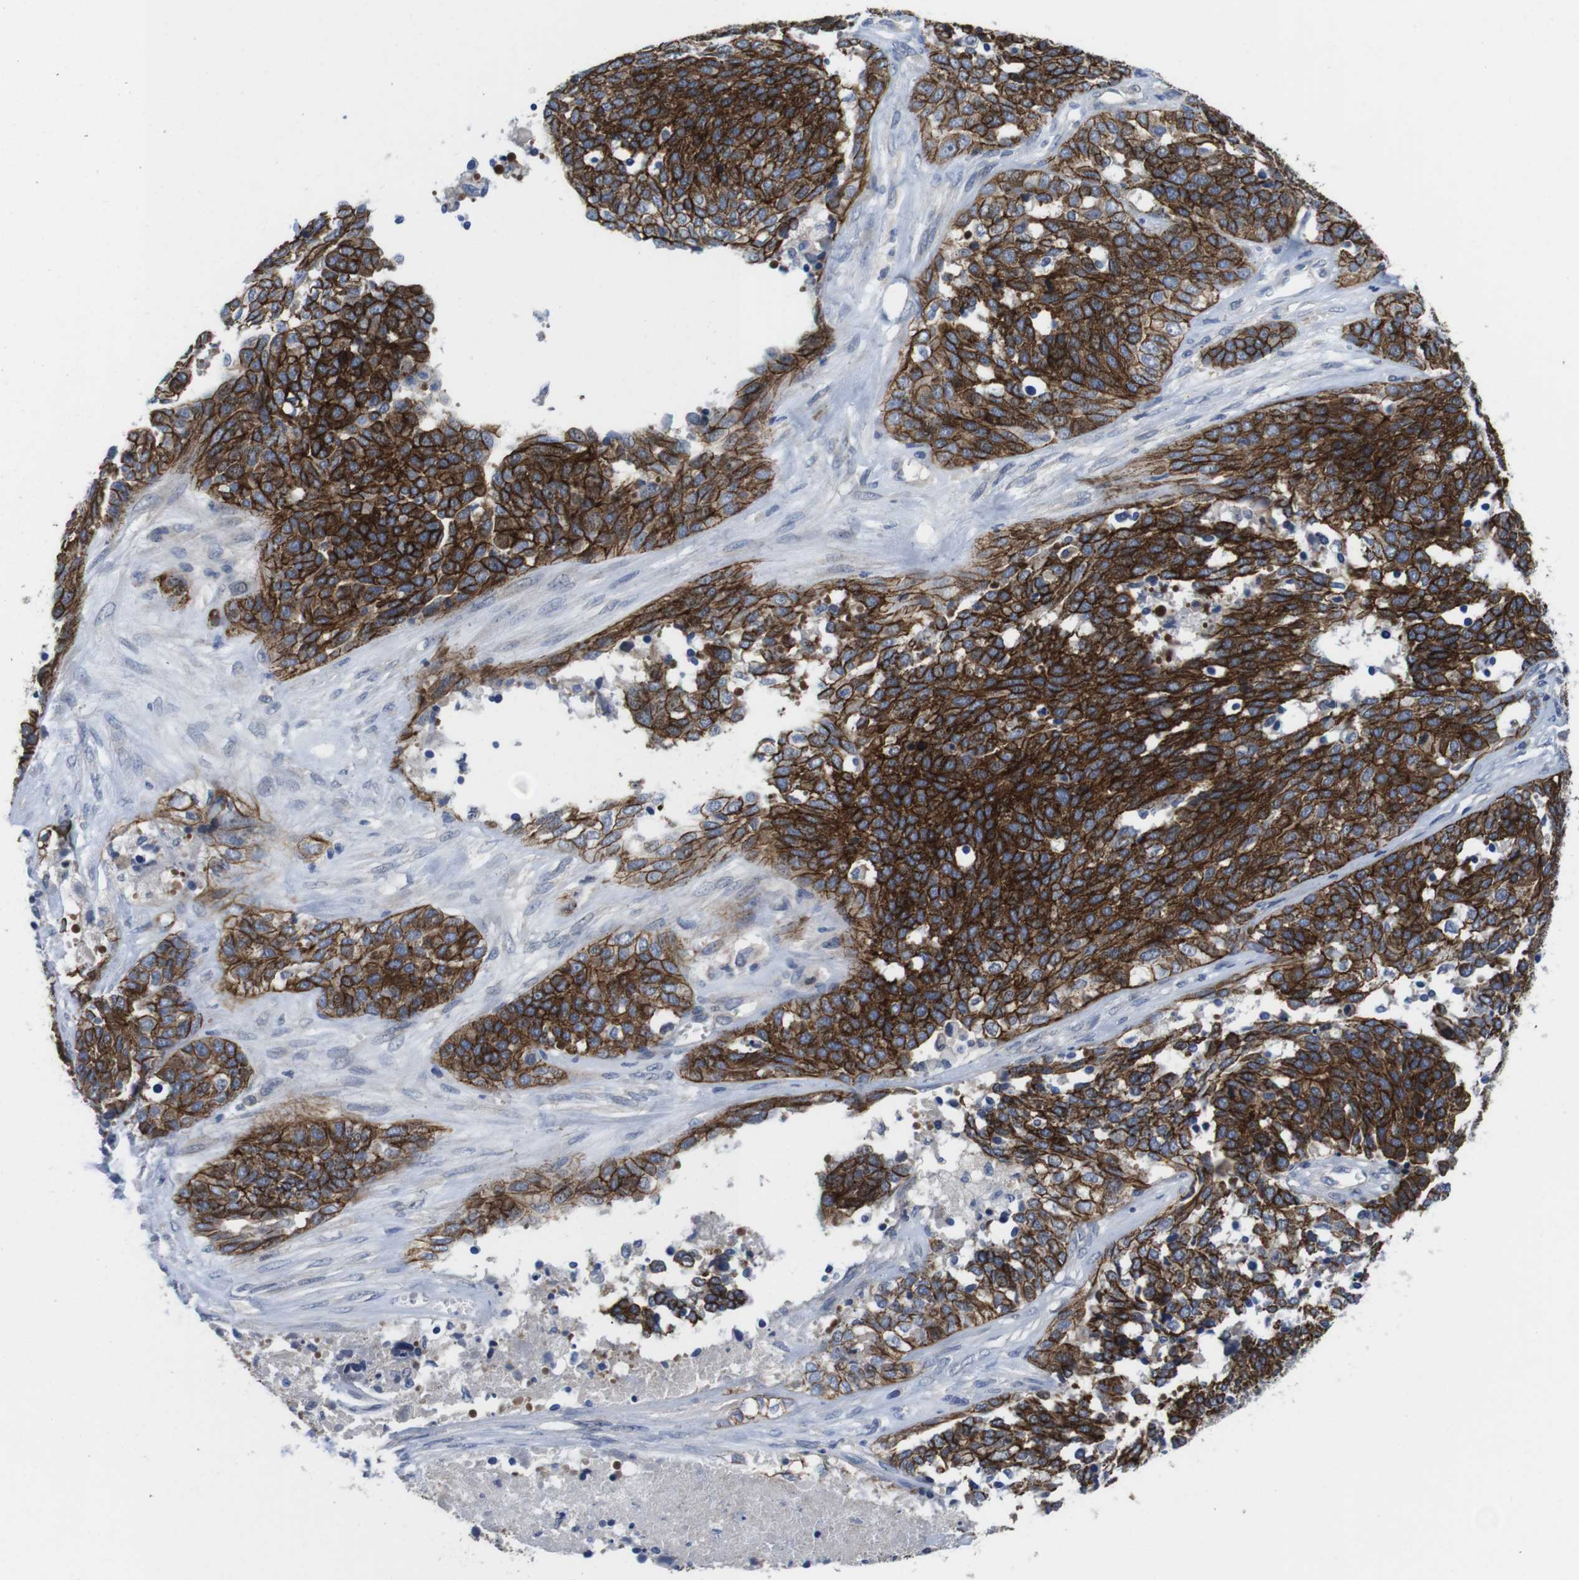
{"staining": {"intensity": "strong", "quantity": ">75%", "location": "cytoplasmic/membranous"}, "tissue": "ovarian cancer", "cell_type": "Tumor cells", "image_type": "cancer", "snomed": [{"axis": "morphology", "description": "Cystadenocarcinoma, serous, NOS"}, {"axis": "topography", "description": "Ovary"}], "caption": "Tumor cells exhibit high levels of strong cytoplasmic/membranous staining in about >75% of cells in human ovarian cancer.", "gene": "SCRIB", "patient": {"sex": "female", "age": 44}}